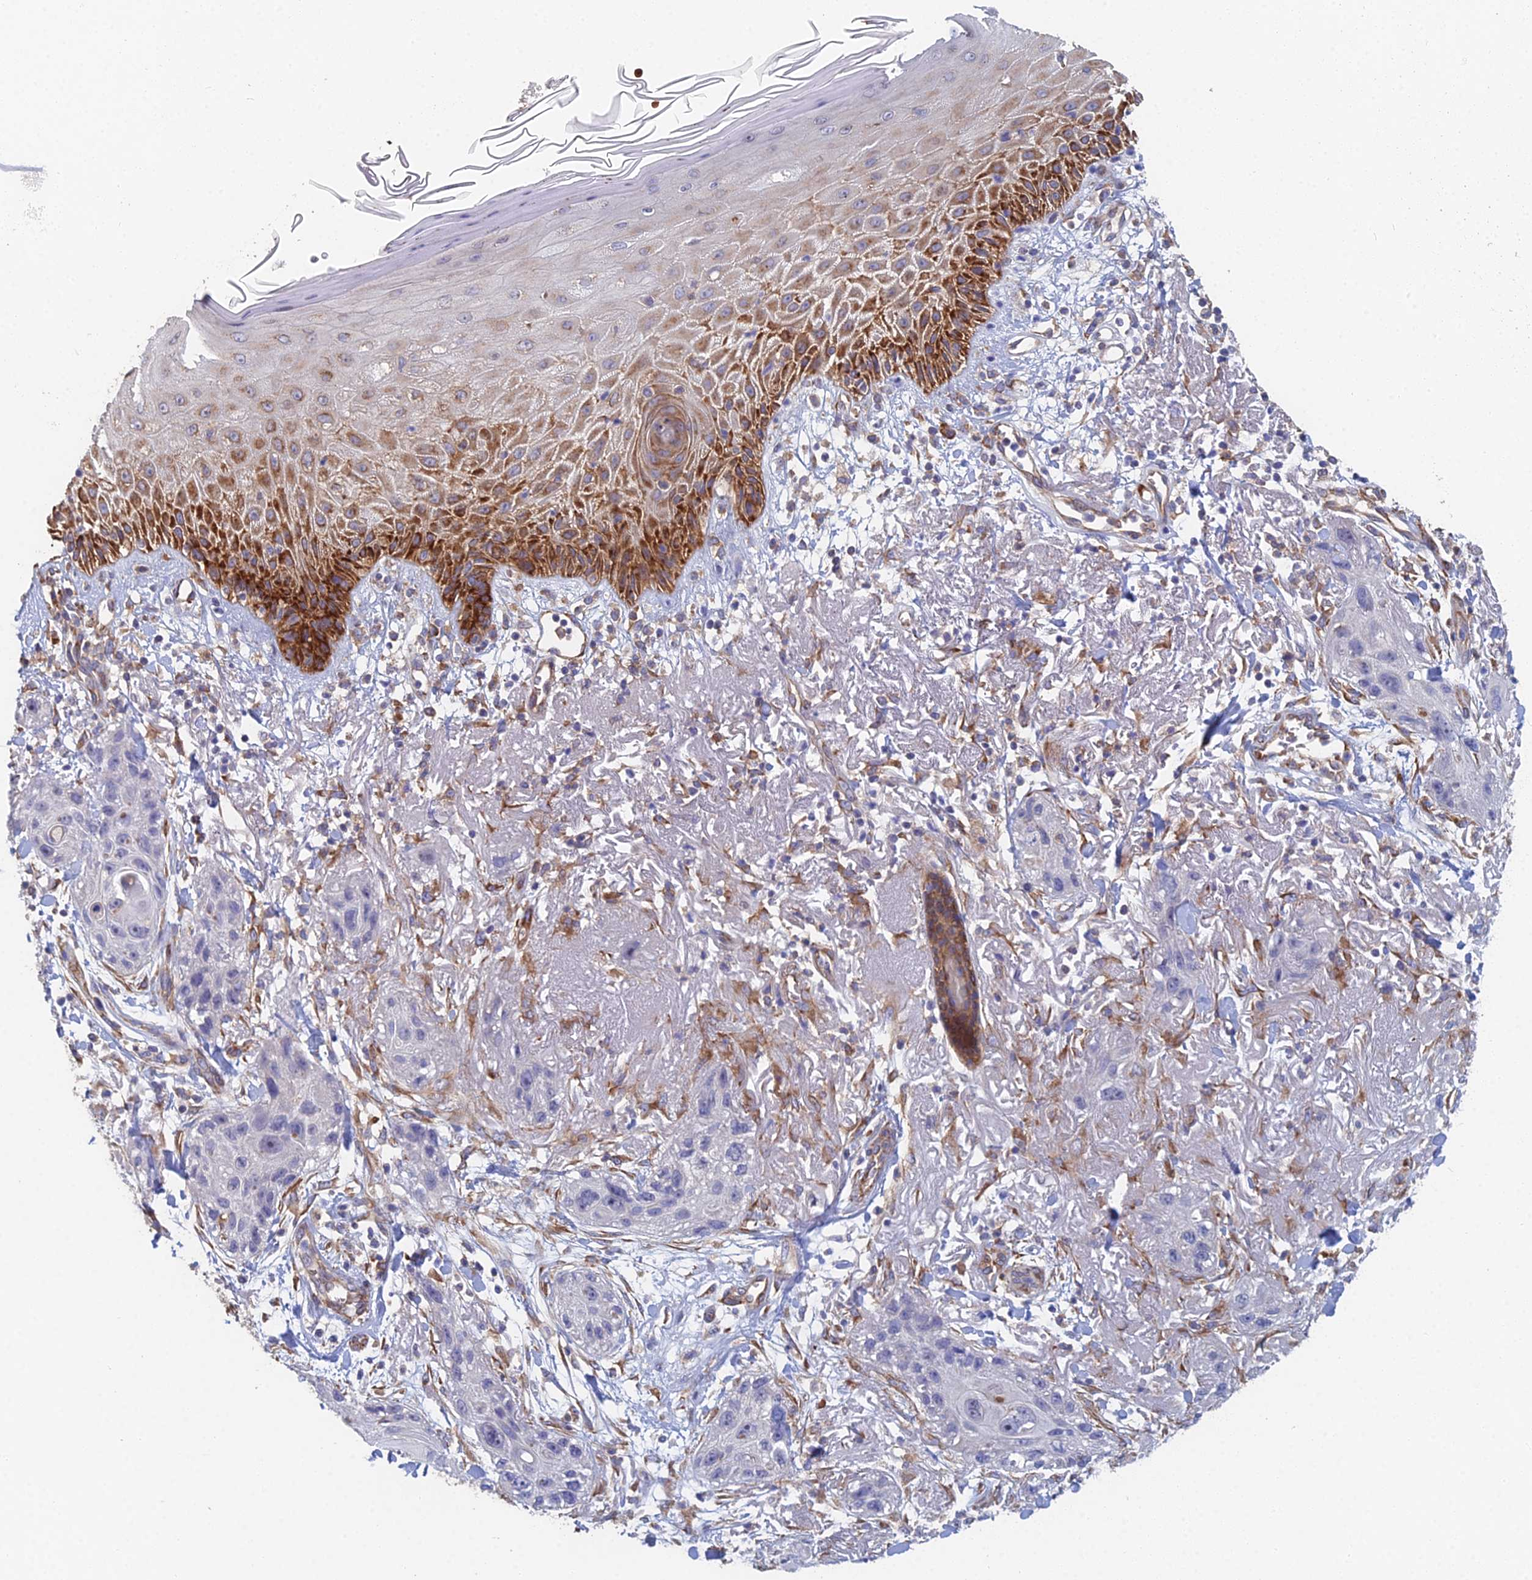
{"staining": {"intensity": "negative", "quantity": "none", "location": "none"}, "tissue": "skin cancer", "cell_type": "Tumor cells", "image_type": "cancer", "snomed": [{"axis": "morphology", "description": "Normal tissue, NOS"}, {"axis": "morphology", "description": "Squamous cell carcinoma, NOS"}, {"axis": "topography", "description": "Skin"}], "caption": "This image is of squamous cell carcinoma (skin) stained with immunohistochemistry (IHC) to label a protein in brown with the nuclei are counter-stained blue. There is no positivity in tumor cells.", "gene": "ELOF1", "patient": {"sex": "male", "age": 72}}